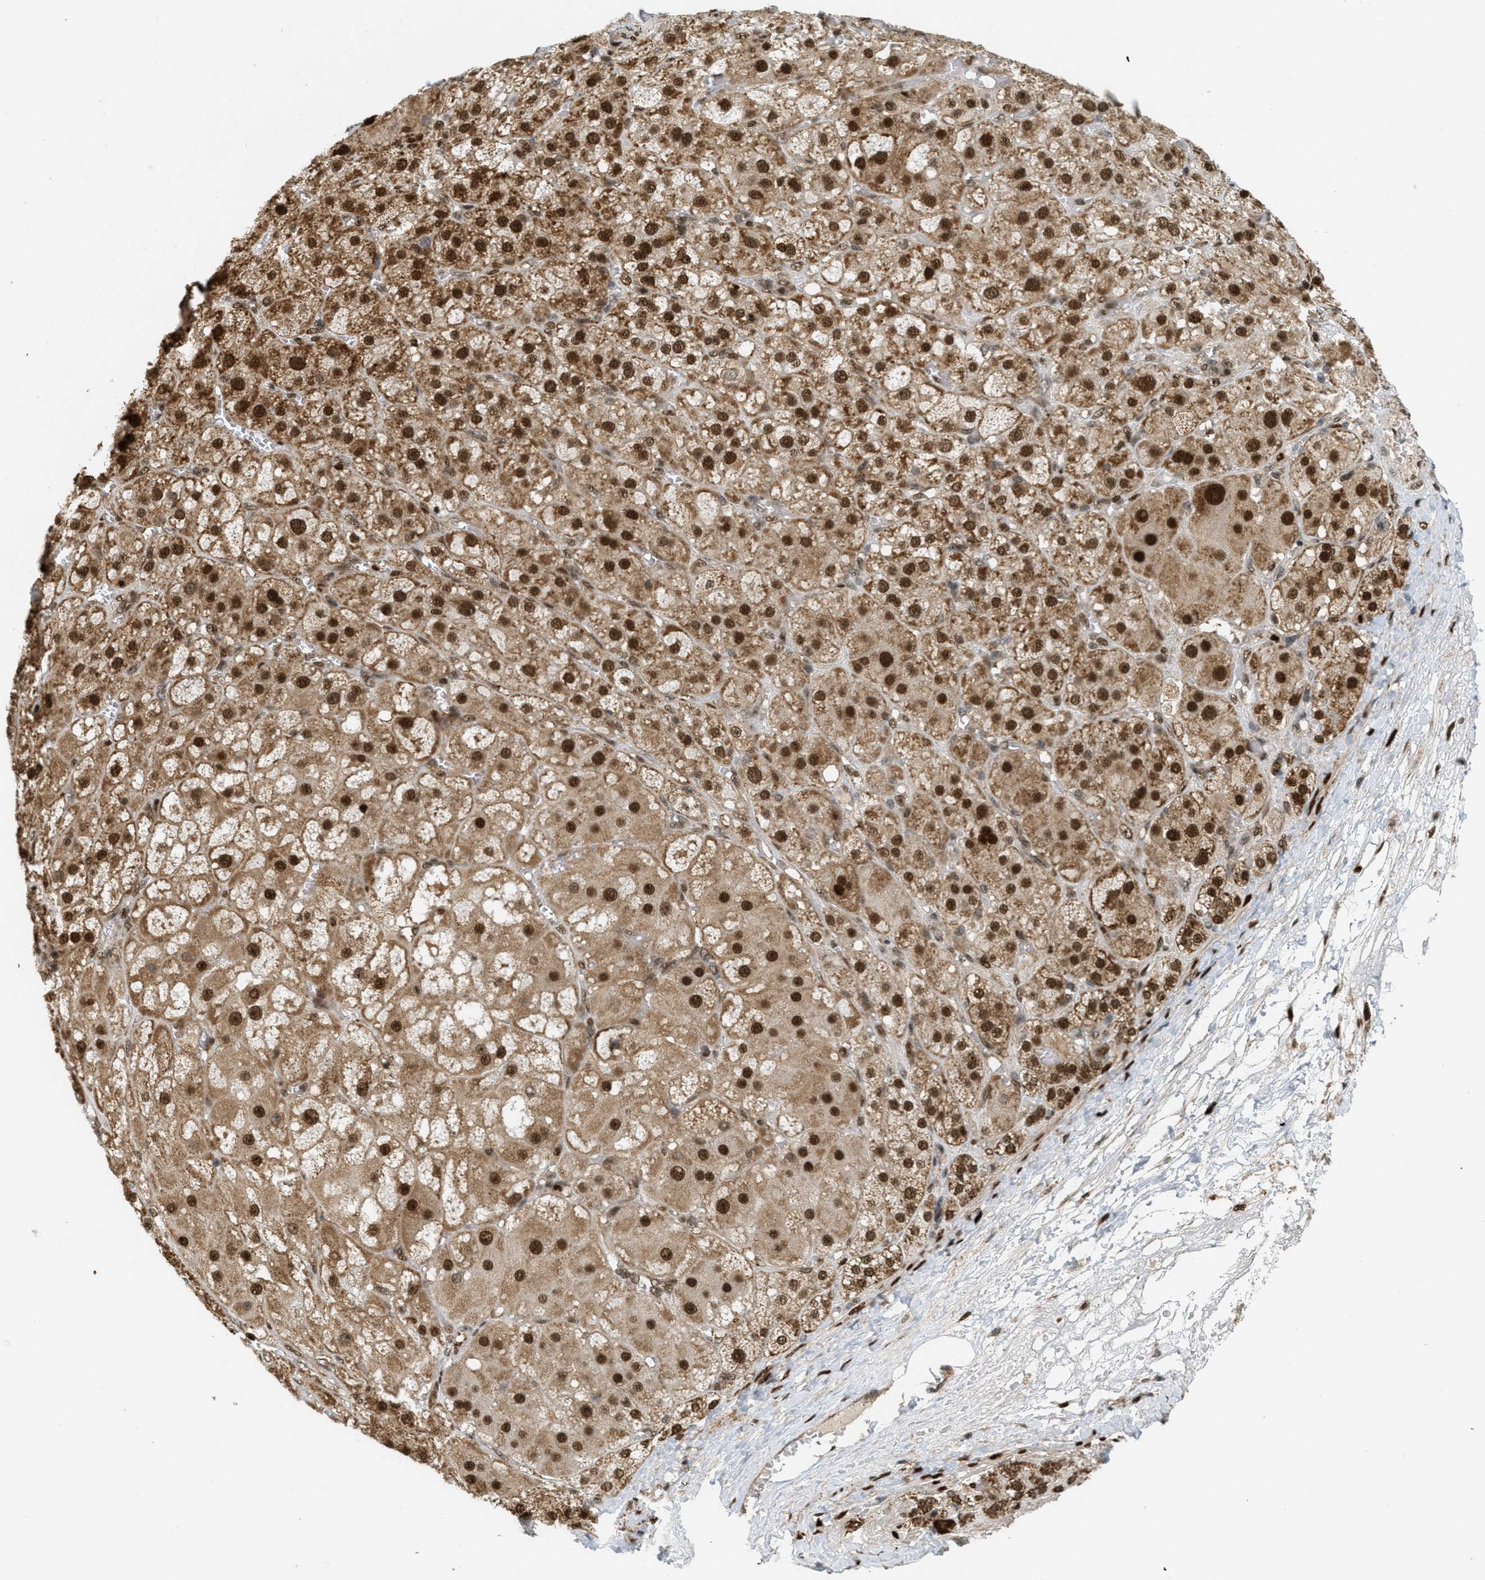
{"staining": {"intensity": "strong", "quantity": ">75%", "location": "cytoplasmic/membranous,nuclear"}, "tissue": "adrenal gland", "cell_type": "Glandular cells", "image_type": "normal", "snomed": [{"axis": "morphology", "description": "Normal tissue, NOS"}, {"axis": "topography", "description": "Adrenal gland"}], "caption": "This micrograph displays IHC staining of unremarkable human adrenal gland, with high strong cytoplasmic/membranous,nuclear staining in about >75% of glandular cells.", "gene": "TLK1", "patient": {"sex": "female", "age": 47}}